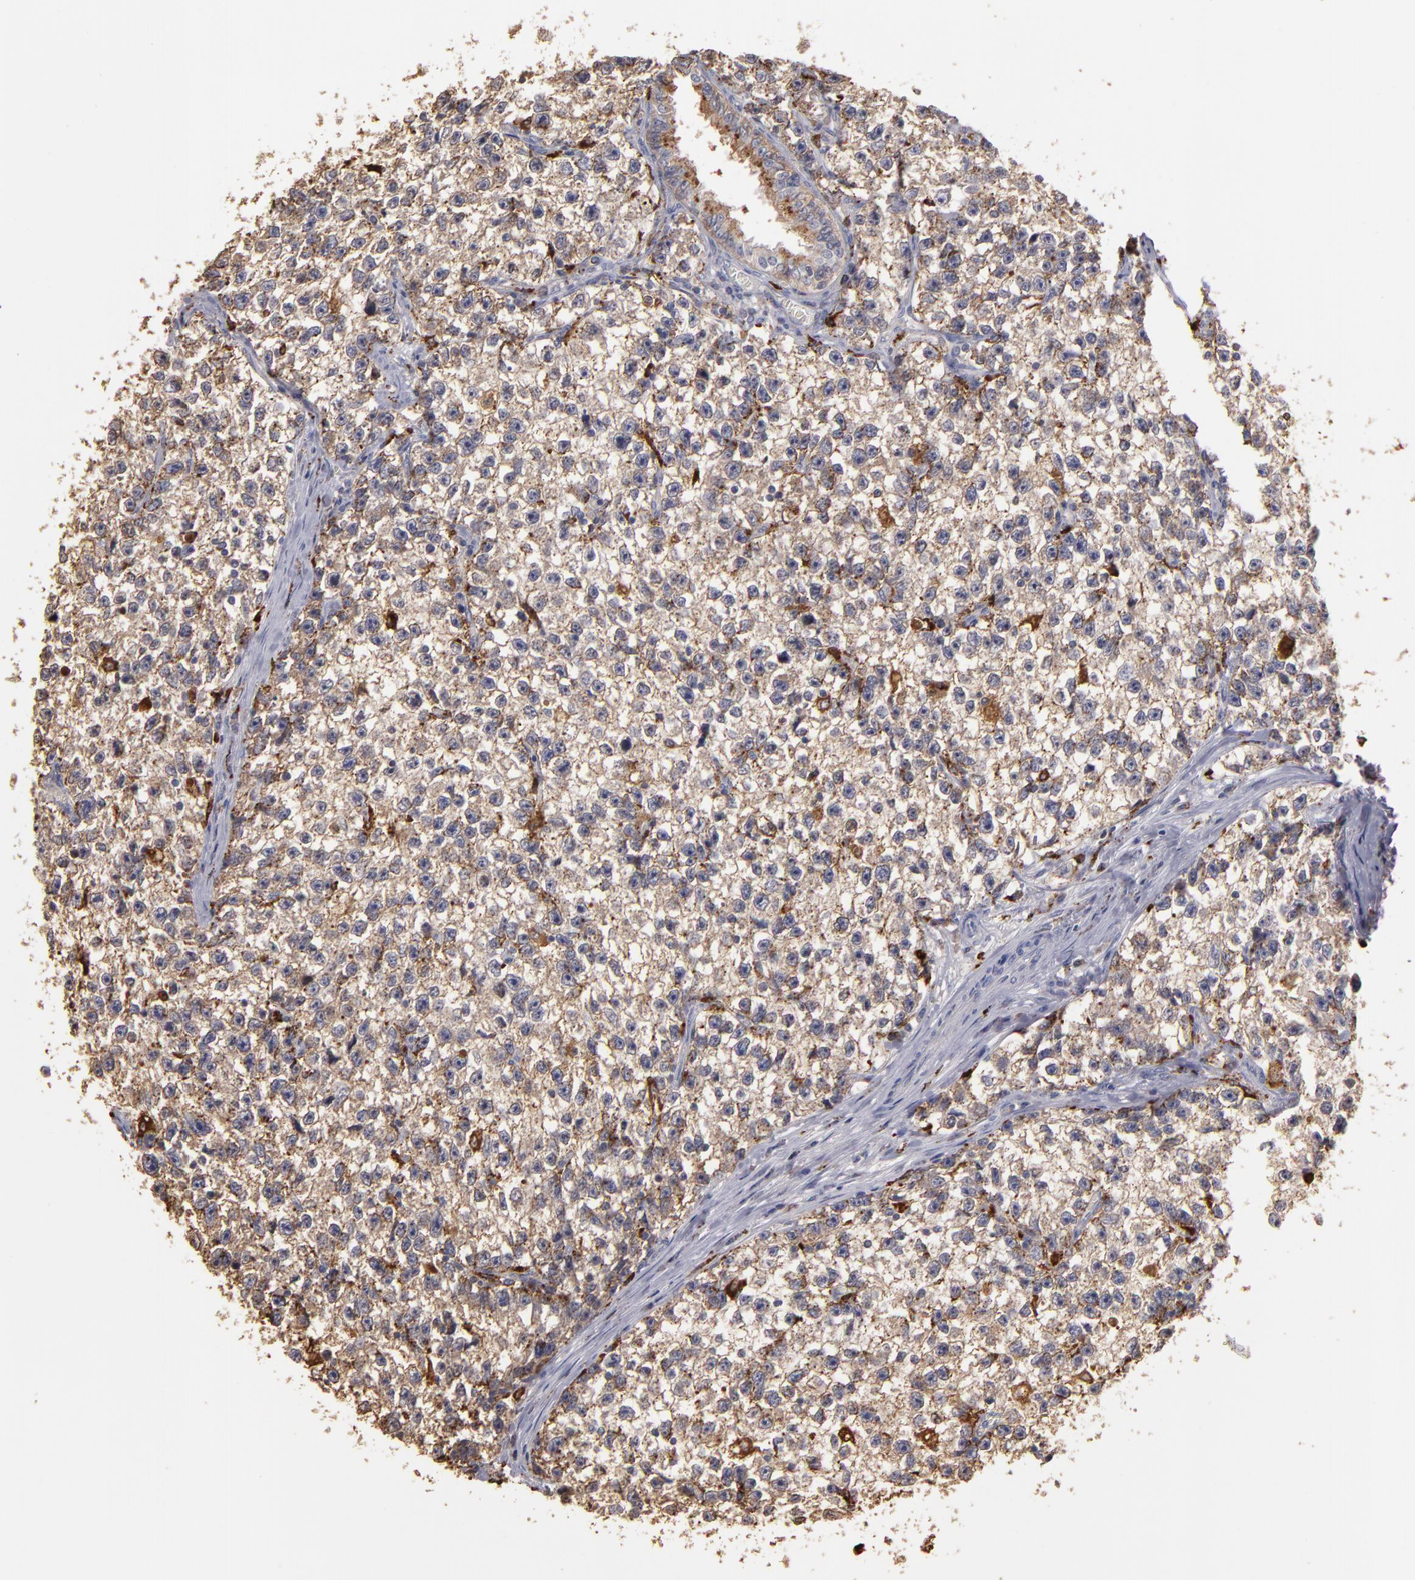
{"staining": {"intensity": "moderate", "quantity": "25%-75%", "location": "cytoplasmic/membranous"}, "tissue": "testis cancer", "cell_type": "Tumor cells", "image_type": "cancer", "snomed": [{"axis": "morphology", "description": "Seminoma, NOS"}, {"axis": "morphology", "description": "Carcinoma, Embryonal, NOS"}, {"axis": "topography", "description": "Testis"}], "caption": "The immunohistochemical stain highlights moderate cytoplasmic/membranous staining in tumor cells of seminoma (testis) tissue. The protein is shown in brown color, while the nuclei are stained blue.", "gene": "TRAF1", "patient": {"sex": "male", "age": 30}}